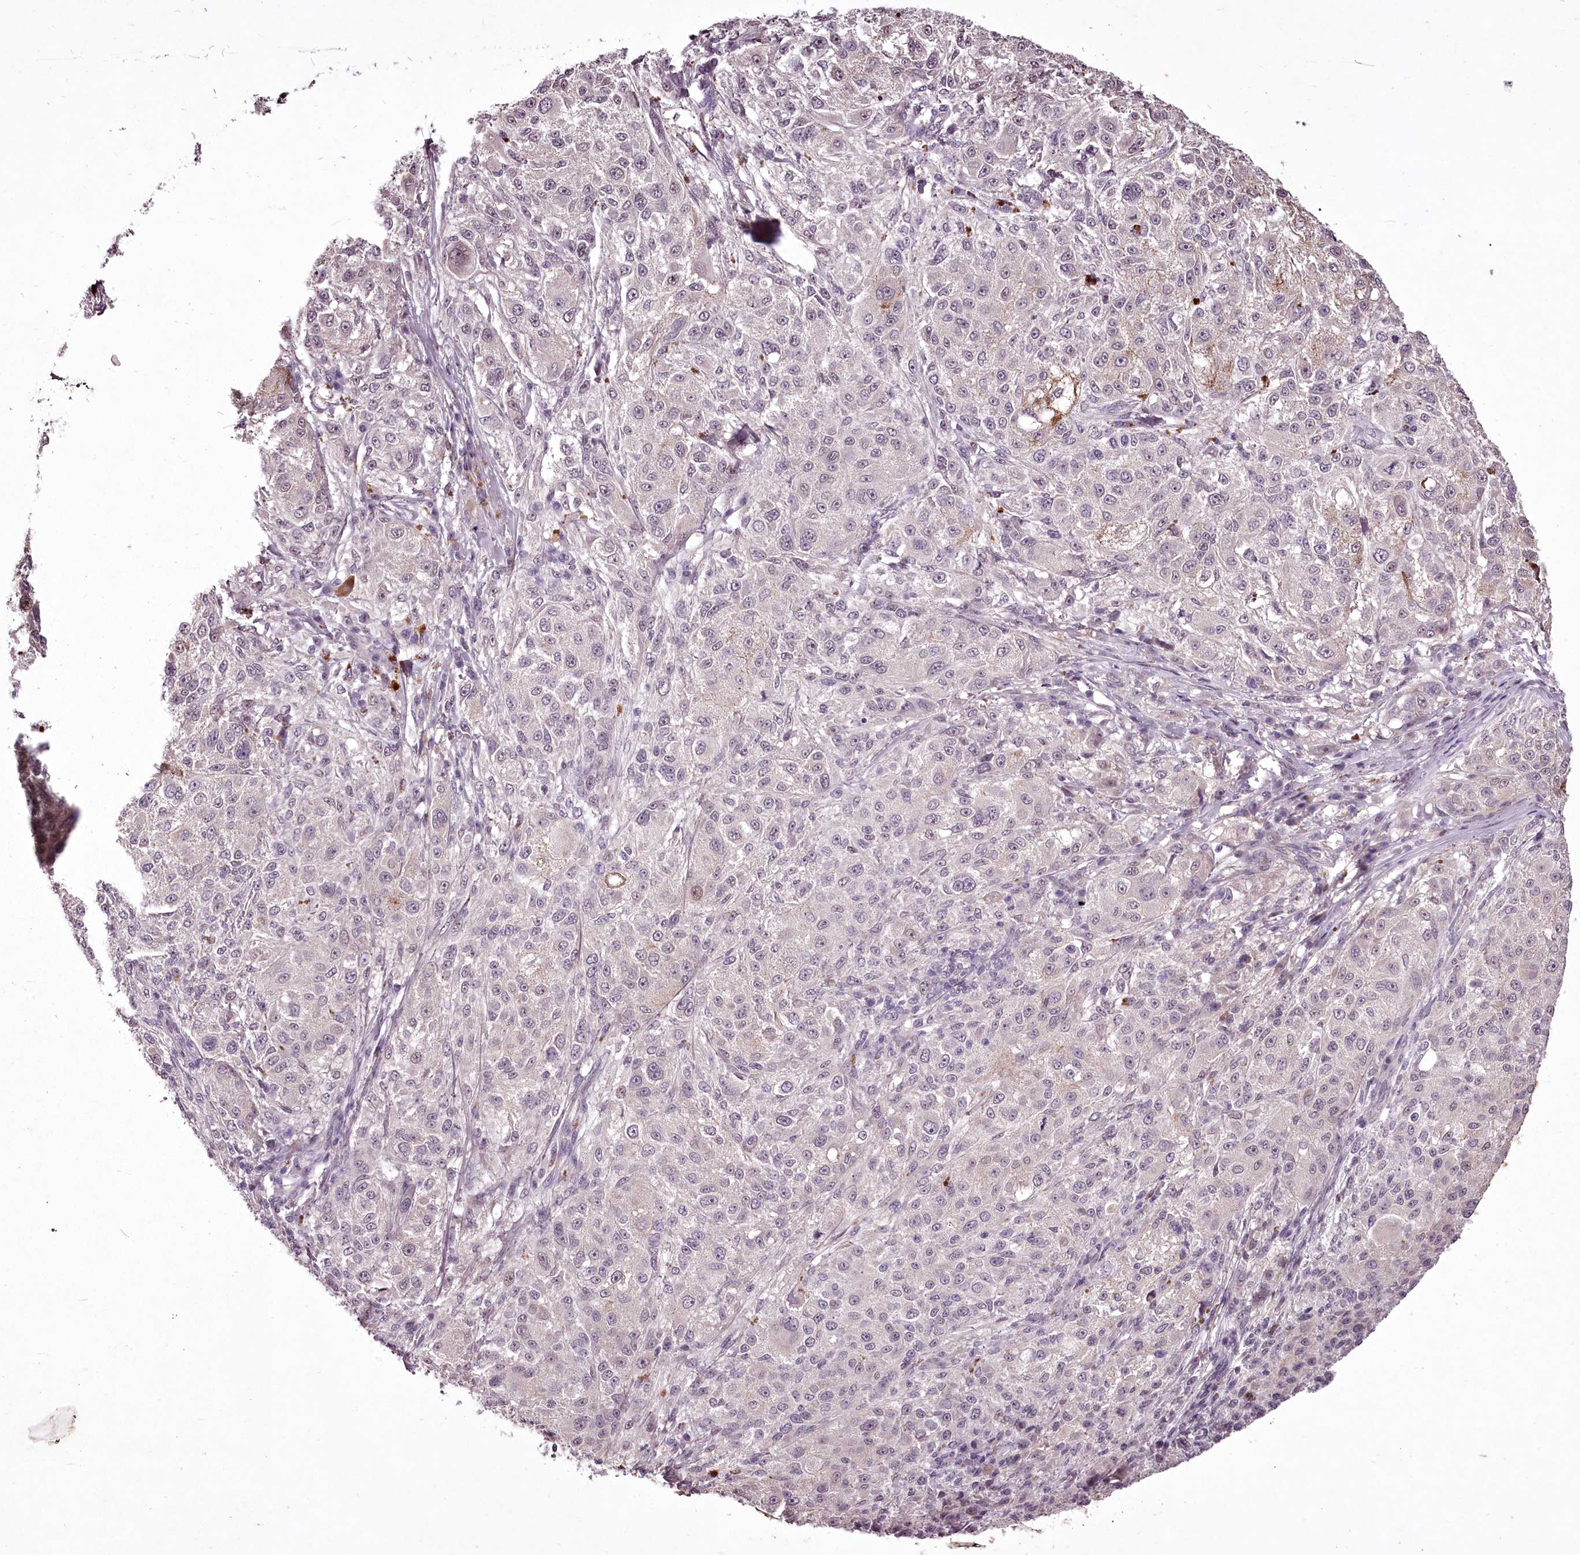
{"staining": {"intensity": "negative", "quantity": "none", "location": "none"}, "tissue": "melanoma", "cell_type": "Tumor cells", "image_type": "cancer", "snomed": [{"axis": "morphology", "description": "Necrosis, NOS"}, {"axis": "morphology", "description": "Malignant melanoma, NOS"}, {"axis": "topography", "description": "Skin"}], "caption": "Protein analysis of malignant melanoma displays no significant positivity in tumor cells. Brightfield microscopy of immunohistochemistry stained with DAB (3,3'-diaminobenzidine) (brown) and hematoxylin (blue), captured at high magnification.", "gene": "C1orf56", "patient": {"sex": "female", "age": 87}}